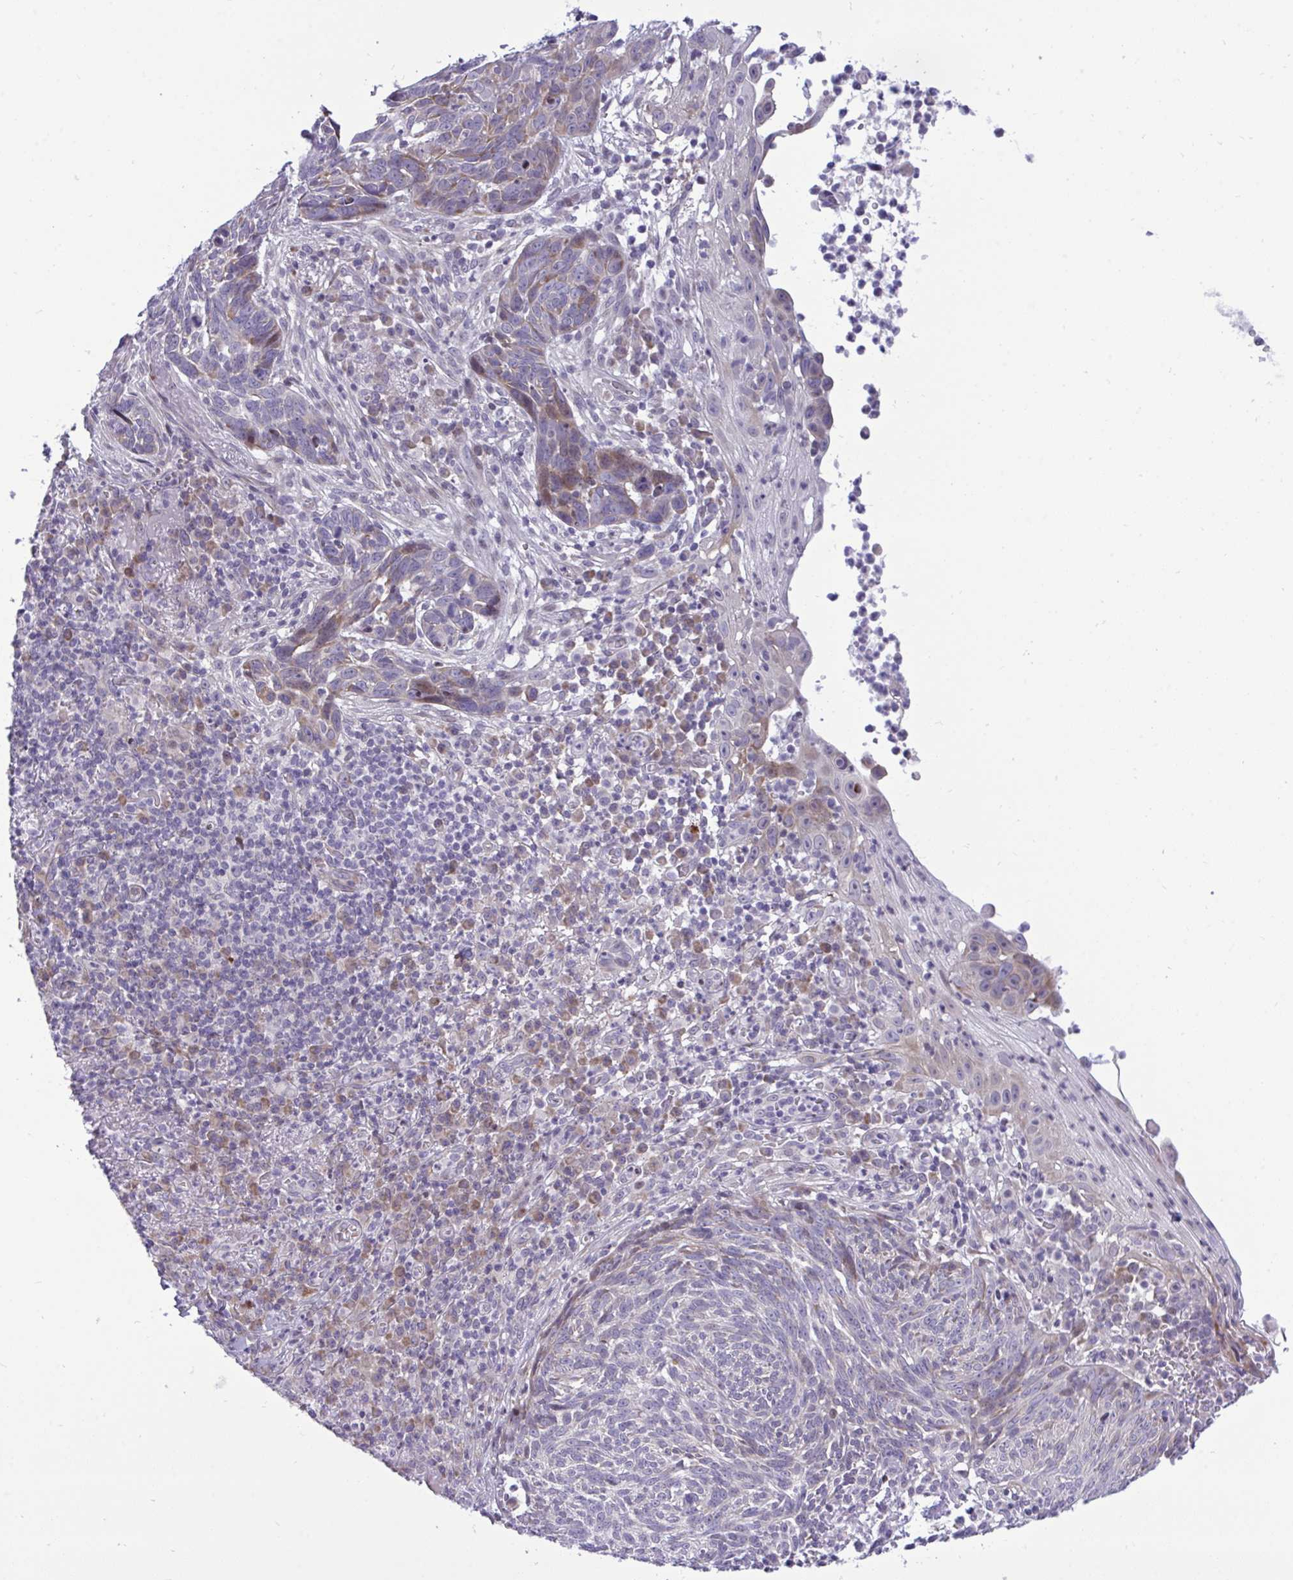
{"staining": {"intensity": "moderate", "quantity": "<25%", "location": "cytoplasmic/membranous"}, "tissue": "skin cancer", "cell_type": "Tumor cells", "image_type": "cancer", "snomed": [{"axis": "morphology", "description": "Basal cell carcinoma"}, {"axis": "topography", "description": "Skin"}, {"axis": "topography", "description": "Skin of face"}], "caption": "The immunohistochemical stain shows moderate cytoplasmic/membranous positivity in tumor cells of skin cancer (basal cell carcinoma) tissue.", "gene": "EPOP", "patient": {"sex": "female", "age": 95}}